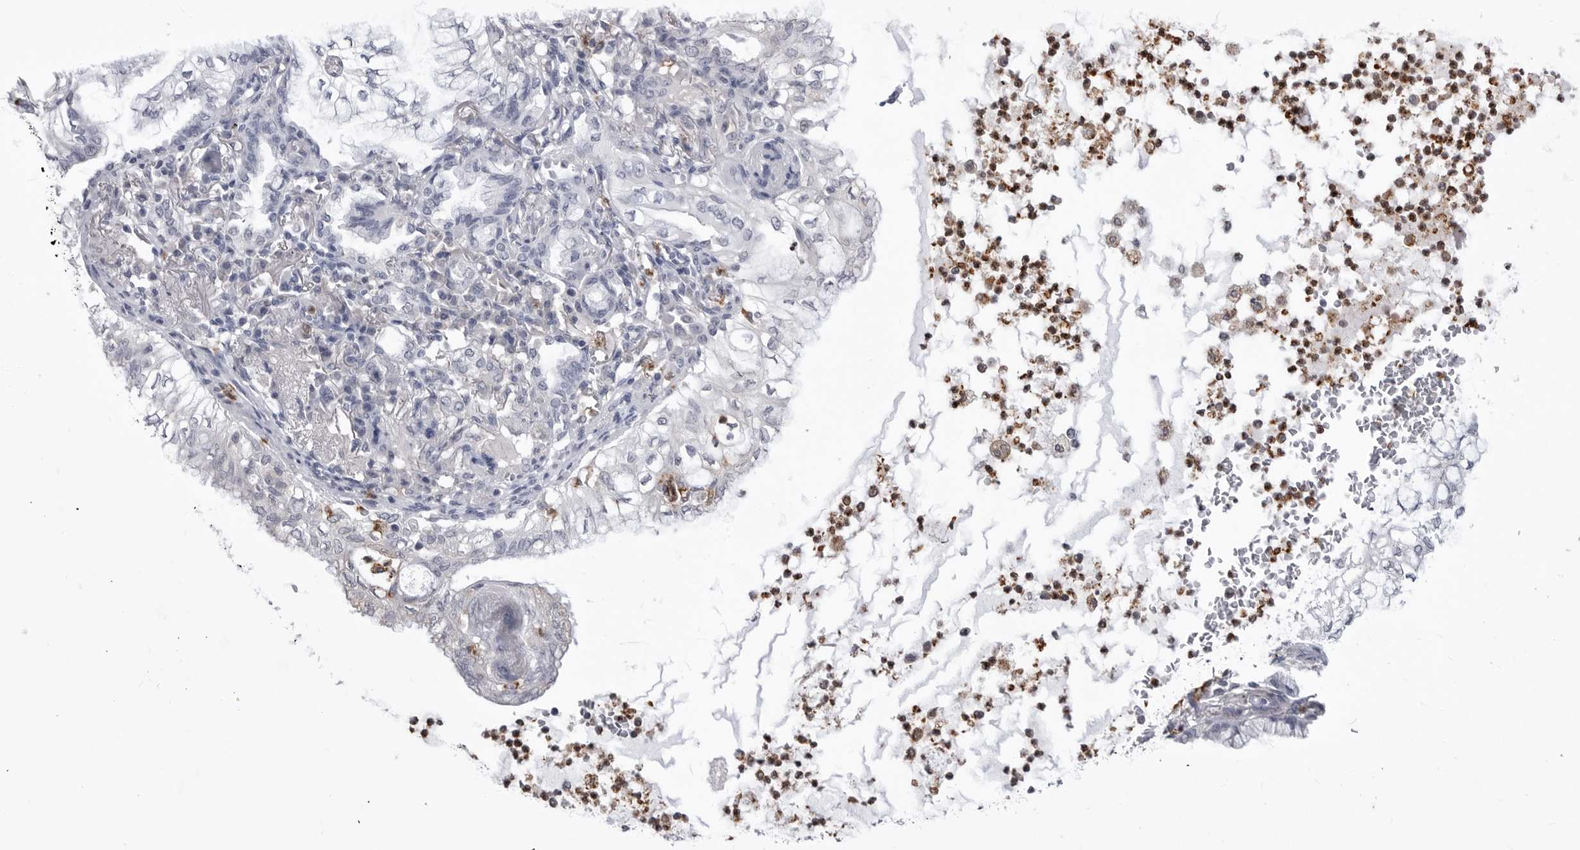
{"staining": {"intensity": "negative", "quantity": "none", "location": "none"}, "tissue": "lung cancer", "cell_type": "Tumor cells", "image_type": "cancer", "snomed": [{"axis": "morphology", "description": "Adenocarcinoma, NOS"}, {"axis": "topography", "description": "Lung"}], "caption": "This is a image of IHC staining of lung cancer, which shows no staining in tumor cells. Nuclei are stained in blue.", "gene": "STAP2", "patient": {"sex": "female", "age": 70}}